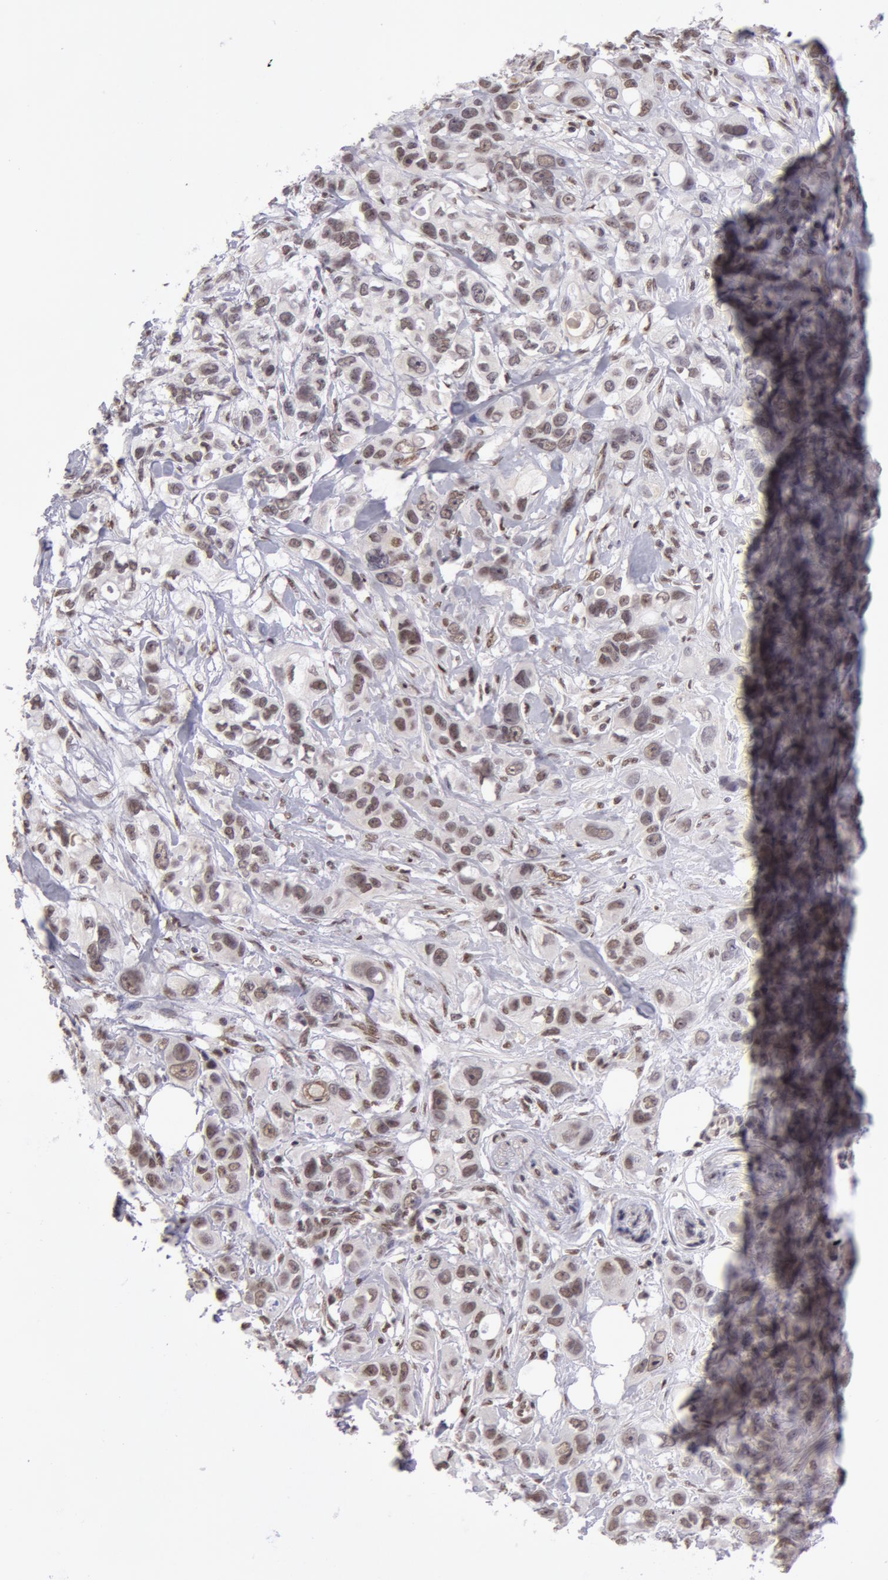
{"staining": {"intensity": "moderate", "quantity": "25%-75%", "location": "nuclear"}, "tissue": "stomach cancer", "cell_type": "Tumor cells", "image_type": "cancer", "snomed": [{"axis": "morphology", "description": "Adenocarcinoma, NOS"}, {"axis": "topography", "description": "Stomach, upper"}], "caption": "High-magnification brightfield microscopy of stomach cancer (adenocarcinoma) stained with DAB (3,3'-diaminobenzidine) (brown) and counterstained with hematoxylin (blue). tumor cells exhibit moderate nuclear staining is present in approximately25%-75% of cells. The staining was performed using DAB to visualize the protein expression in brown, while the nuclei were stained in blue with hematoxylin (Magnification: 20x).", "gene": "VRTN", "patient": {"sex": "male", "age": 47}}